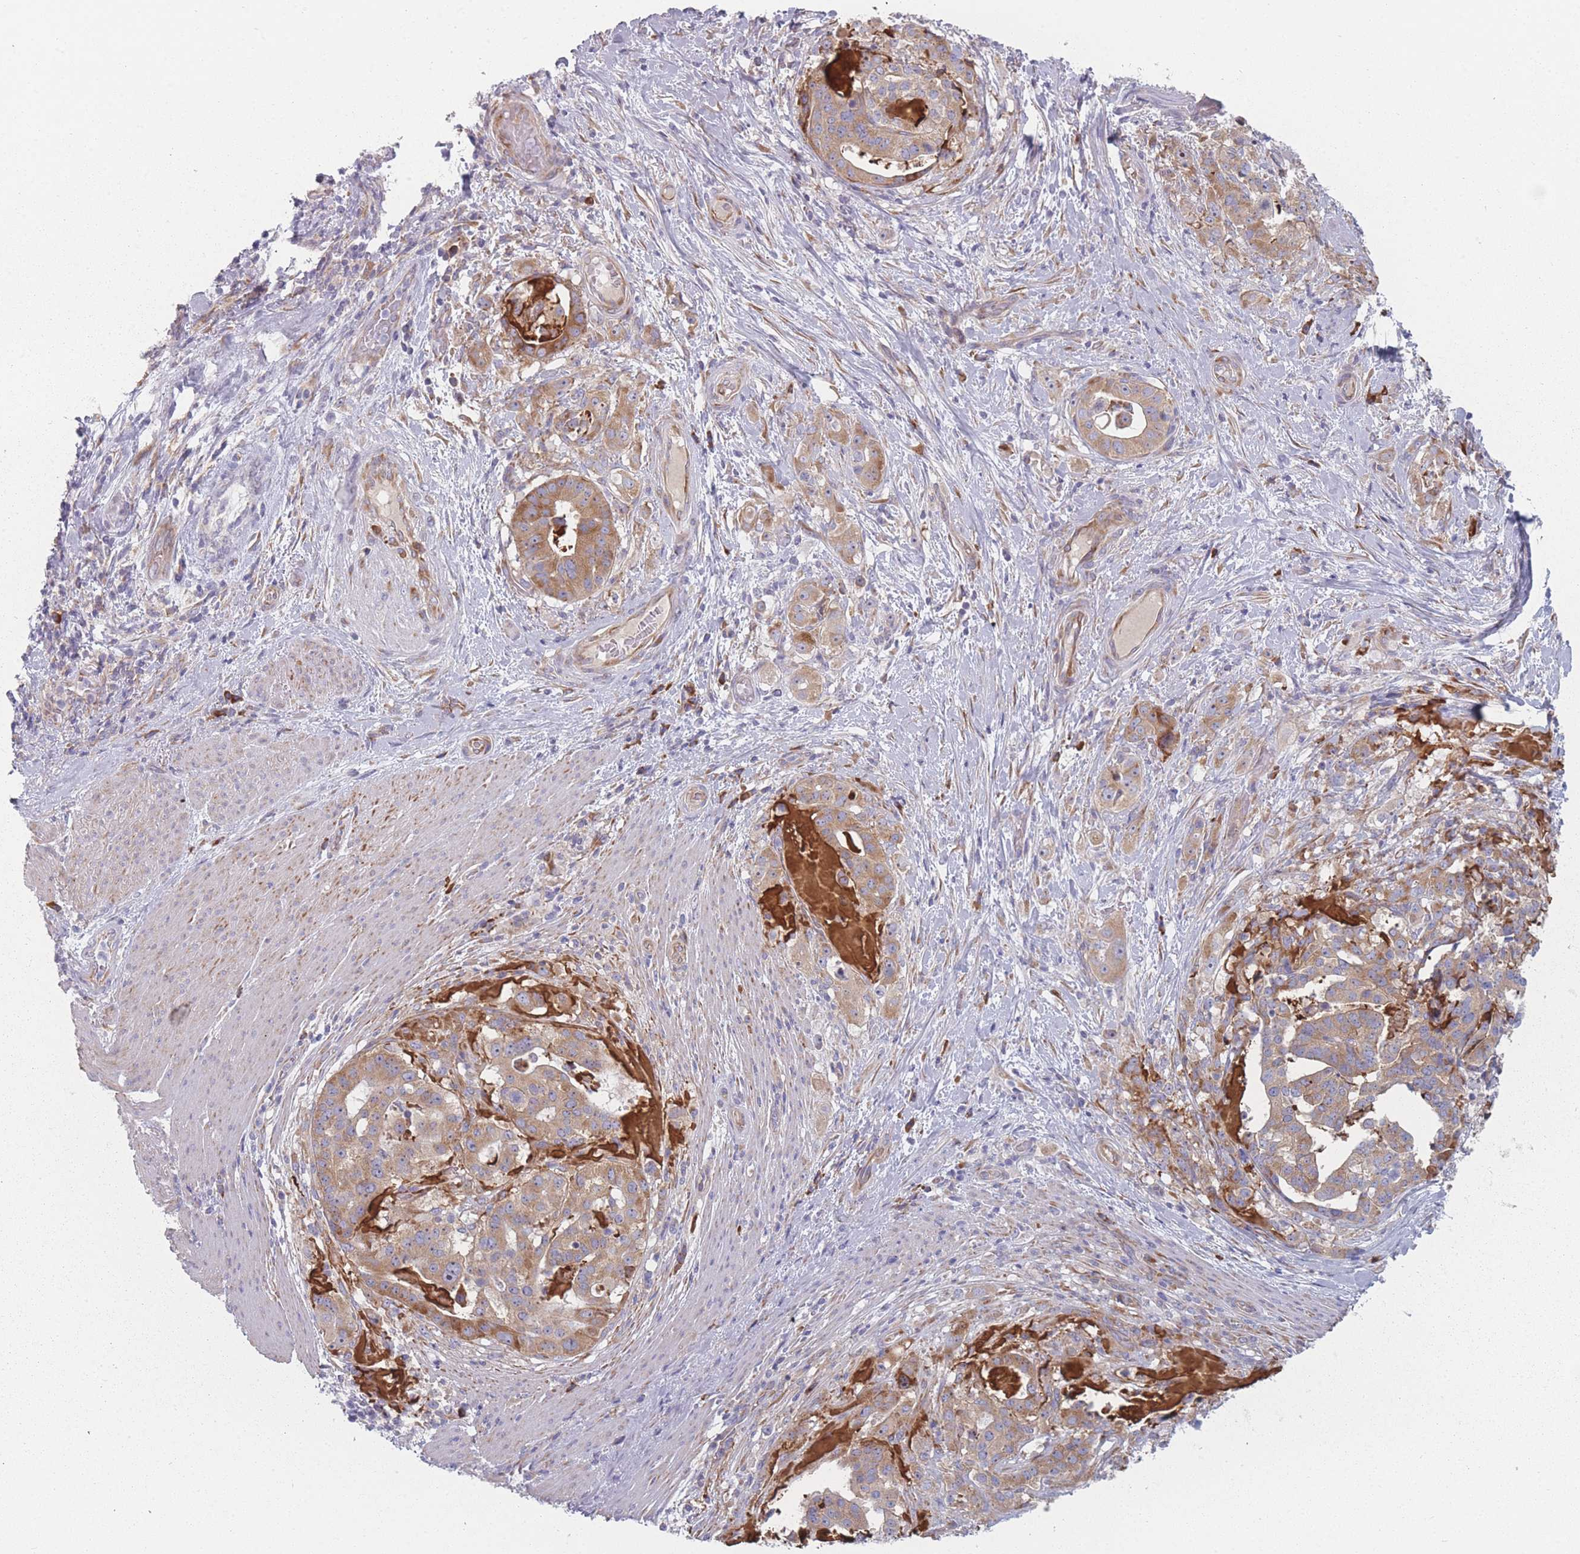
{"staining": {"intensity": "moderate", "quantity": ">75%", "location": "cytoplasmic/membranous"}, "tissue": "stomach cancer", "cell_type": "Tumor cells", "image_type": "cancer", "snomed": [{"axis": "morphology", "description": "Adenocarcinoma, NOS"}, {"axis": "topography", "description": "Stomach"}], "caption": "There is medium levels of moderate cytoplasmic/membranous staining in tumor cells of stomach cancer, as demonstrated by immunohistochemical staining (brown color).", "gene": "CACNG5", "patient": {"sex": "male", "age": 48}}